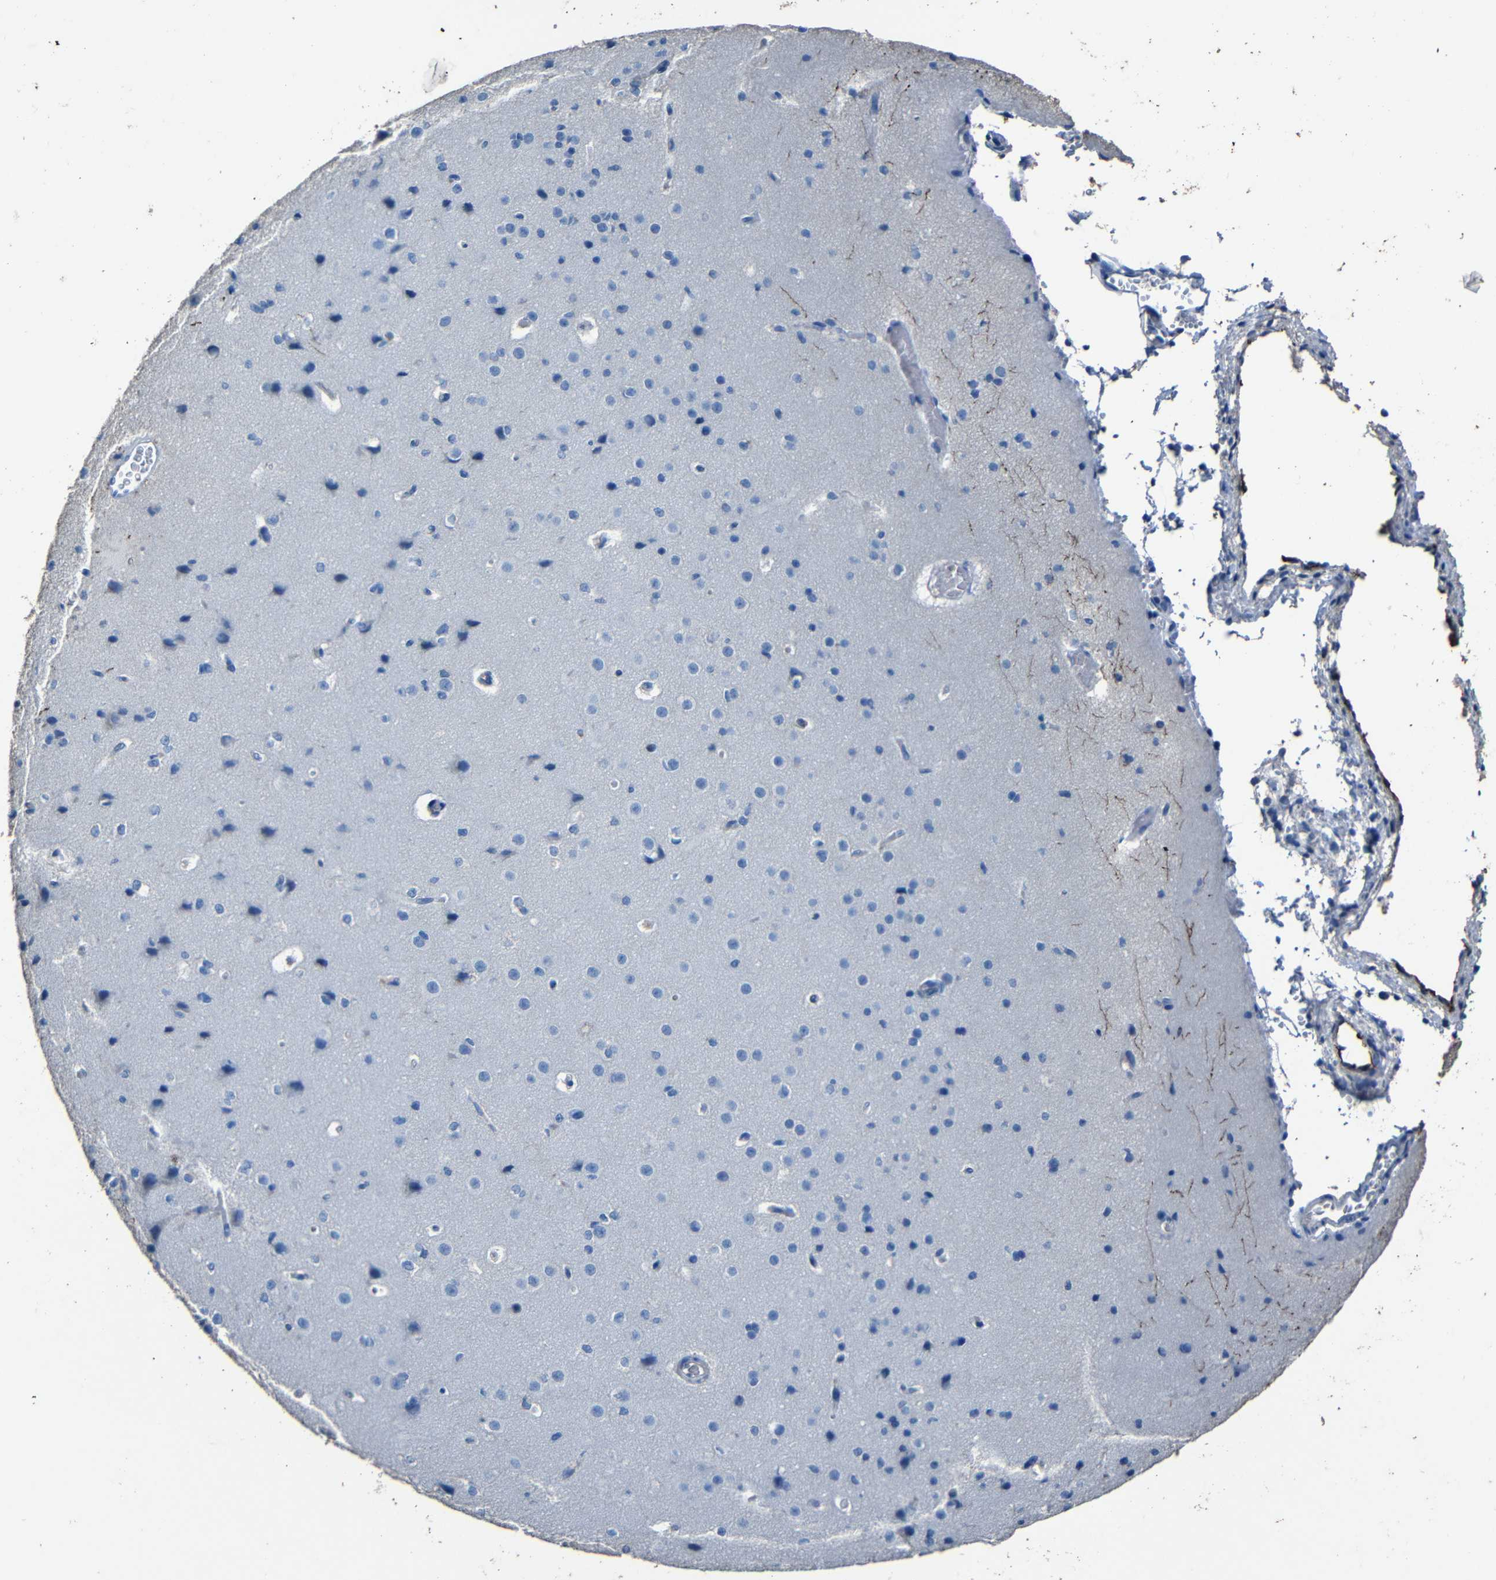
{"staining": {"intensity": "negative", "quantity": "none", "location": "none"}, "tissue": "cerebral cortex", "cell_type": "Endothelial cells", "image_type": "normal", "snomed": [{"axis": "morphology", "description": "Normal tissue, NOS"}, {"axis": "morphology", "description": "Developmental malformation"}, {"axis": "topography", "description": "Cerebral cortex"}], "caption": "This is an immunohistochemistry (IHC) histopathology image of unremarkable human cerebral cortex. There is no positivity in endothelial cells.", "gene": "CLDN11", "patient": {"sex": "female", "age": 30}}